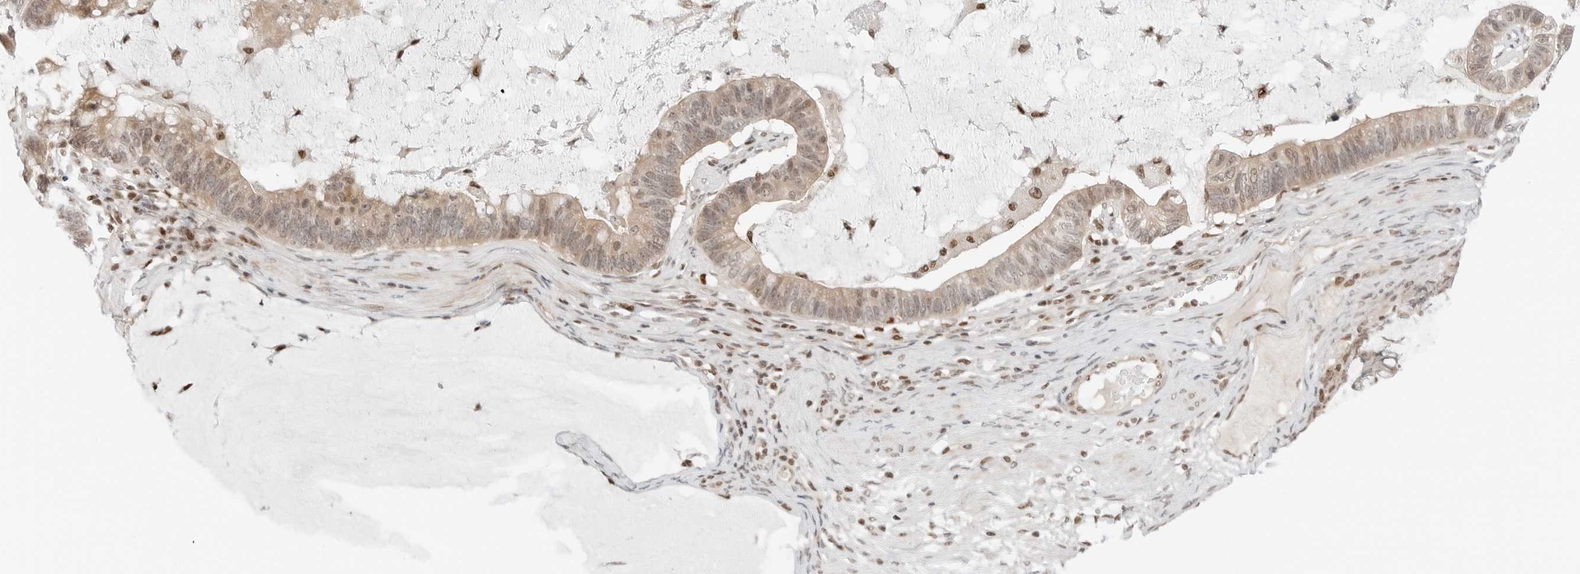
{"staining": {"intensity": "weak", "quantity": ">75%", "location": "cytoplasmic/membranous,nuclear"}, "tissue": "ovarian cancer", "cell_type": "Tumor cells", "image_type": "cancer", "snomed": [{"axis": "morphology", "description": "Cystadenocarcinoma, mucinous, NOS"}, {"axis": "topography", "description": "Ovary"}], "caption": "This micrograph demonstrates ovarian cancer stained with immunohistochemistry to label a protein in brown. The cytoplasmic/membranous and nuclear of tumor cells show weak positivity for the protein. Nuclei are counter-stained blue.", "gene": "CRTC2", "patient": {"sex": "female", "age": 61}}